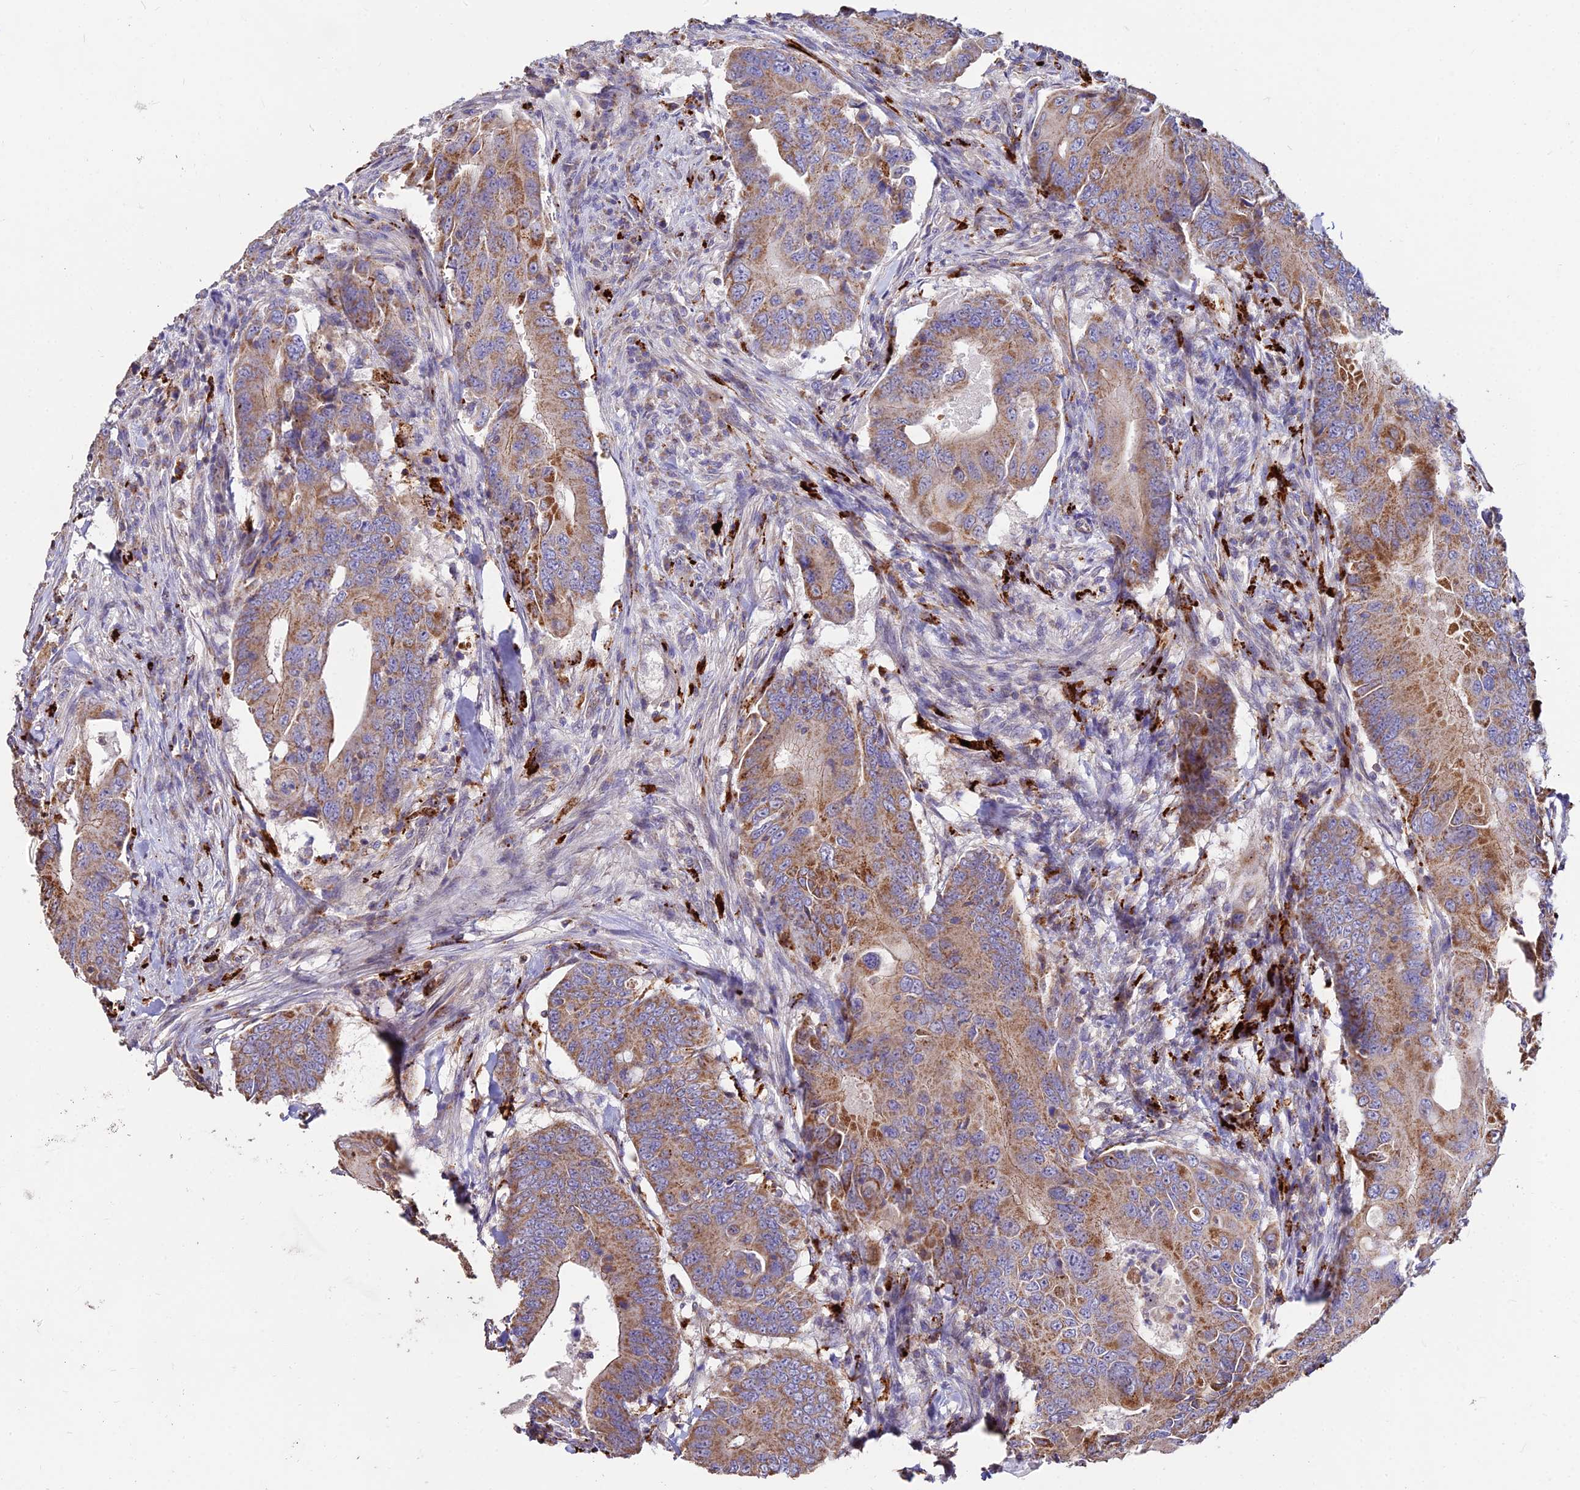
{"staining": {"intensity": "moderate", "quantity": ">75%", "location": "cytoplasmic/membranous"}, "tissue": "colorectal cancer", "cell_type": "Tumor cells", "image_type": "cancer", "snomed": [{"axis": "morphology", "description": "Adenocarcinoma, NOS"}, {"axis": "topography", "description": "Colon"}], "caption": "Colorectal cancer (adenocarcinoma) was stained to show a protein in brown. There is medium levels of moderate cytoplasmic/membranous positivity in approximately >75% of tumor cells.", "gene": "PNLIPRP3", "patient": {"sex": "male", "age": 71}}